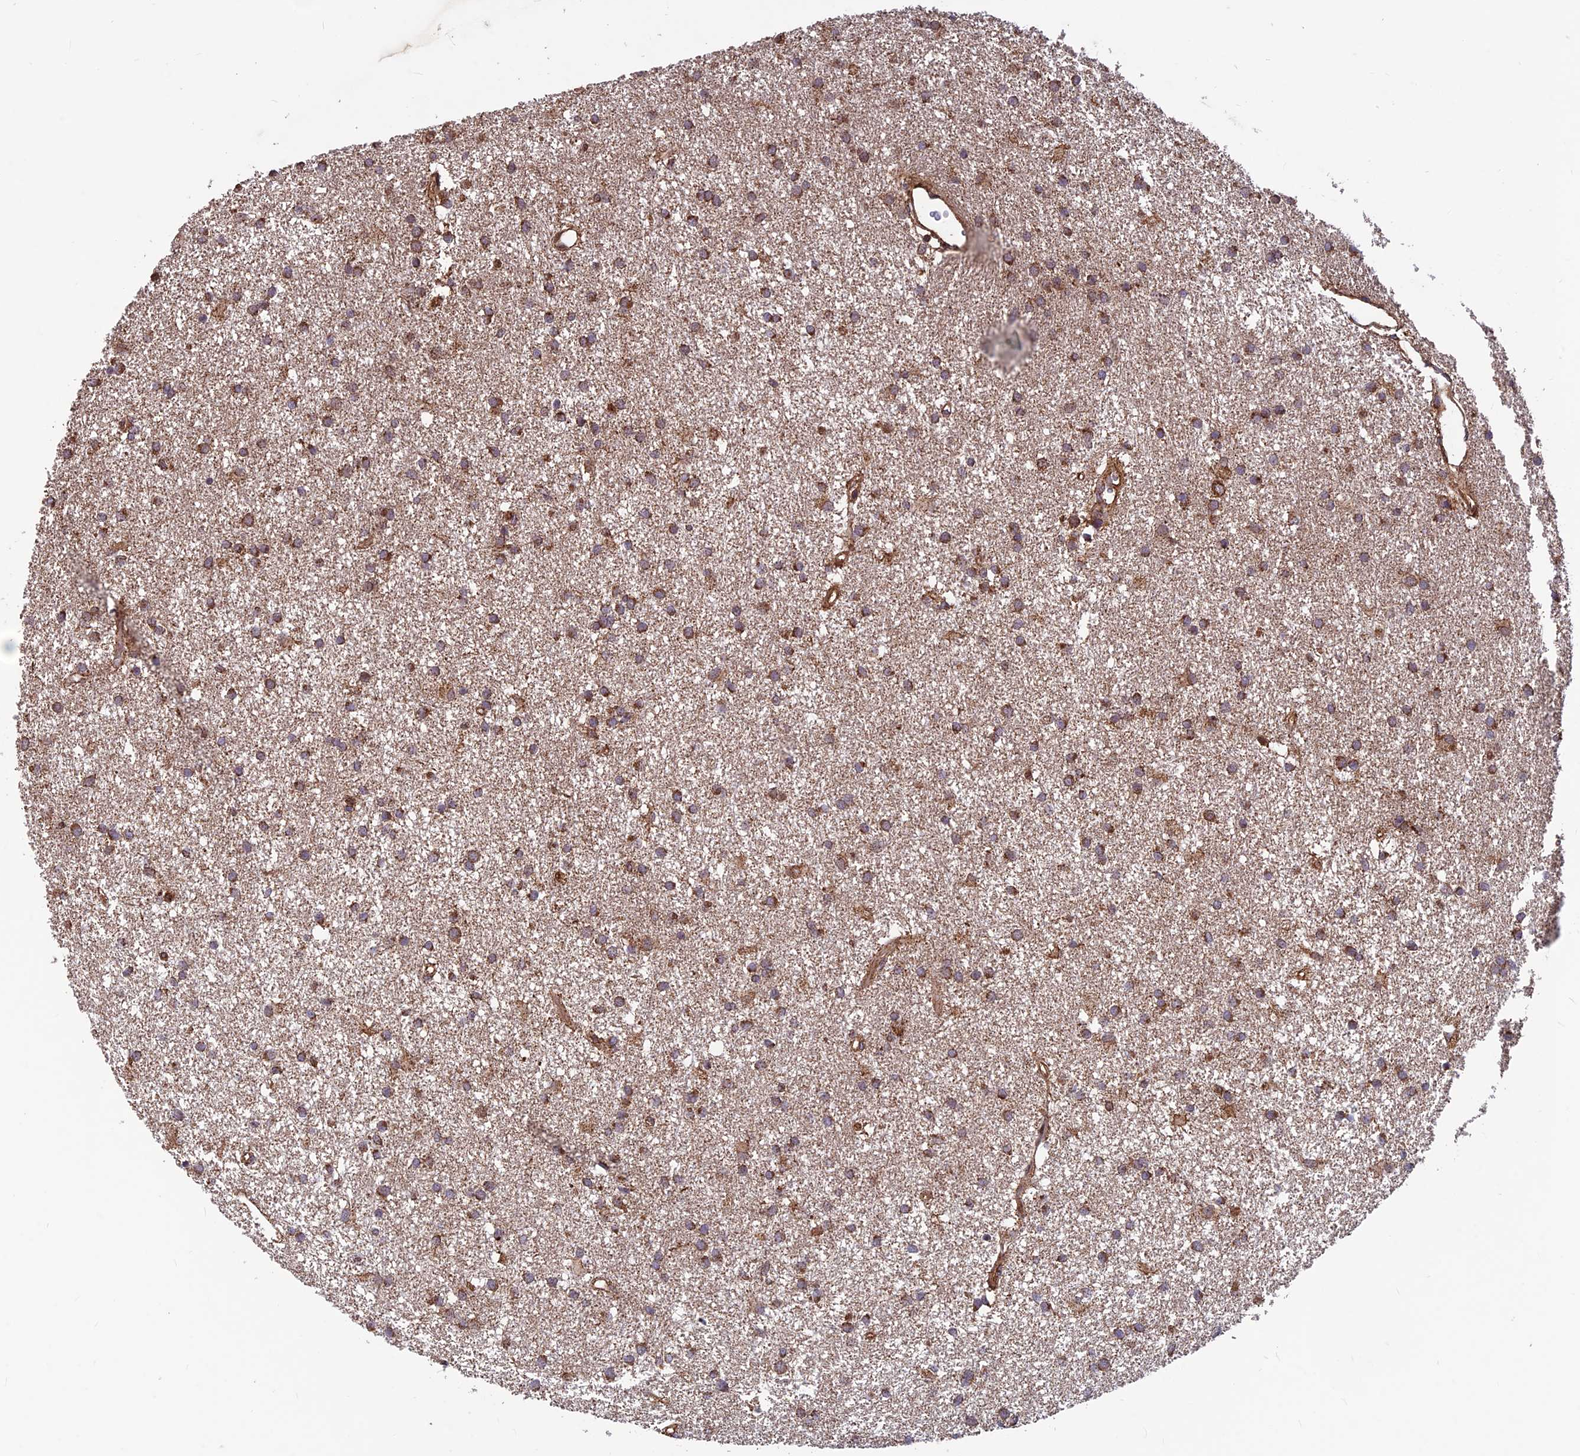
{"staining": {"intensity": "moderate", "quantity": ">75%", "location": "cytoplasmic/membranous"}, "tissue": "glioma", "cell_type": "Tumor cells", "image_type": "cancer", "snomed": [{"axis": "morphology", "description": "Glioma, malignant, High grade"}, {"axis": "topography", "description": "Brain"}], "caption": "This micrograph exhibits malignant high-grade glioma stained with immunohistochemistry to label a protein in brown. The cytoplasmic/membranous of tumor cells show moderate positivity for the protein. Nuclei are counter-stained blue.", "gene": "CCDC15", "patient": {"sex": "male", "age": 77}}